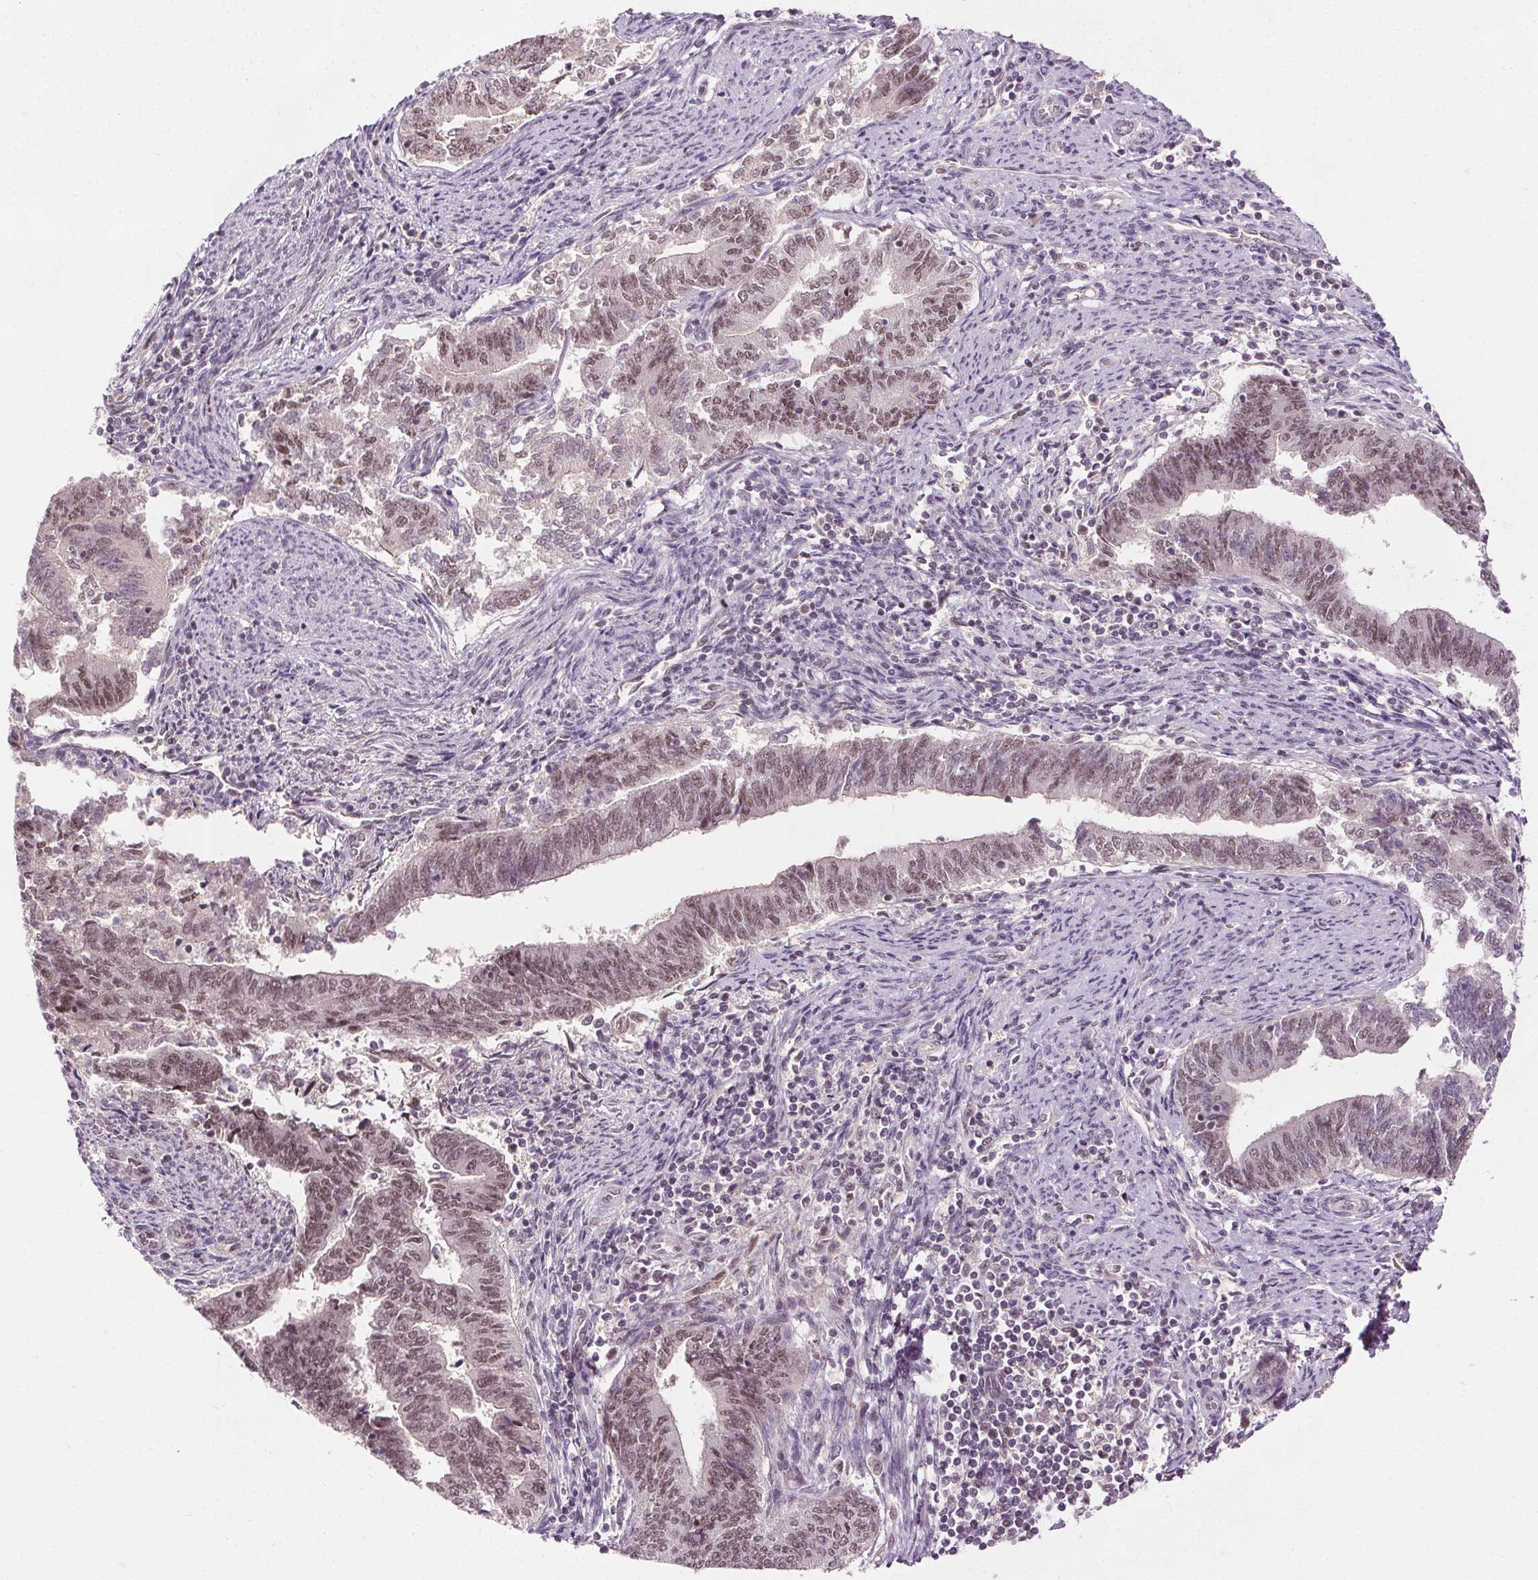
{"staining": {"intensity": "moderate", "quantity": "25%-75%", "location": "nuclear"}, "tissue": "endometrial cancer", "cell_type": "Tumor cells", "image_type": "cancer", "snomed": [{"axis": "morphology", "description": "Adenocarcinoma, NOS"}, {"axis": "topography", "description": "Endometrium"}], "caption": "Immunohistochemistry photomicrograph of neoplastic tissue: adenocarcinoma (endometrial) stained using IHC demonstrates medium levels of moderate protein expression localized specifically in the nuclear of tumor cells, appearing as a nuclear brown color.", "gene": "MED6", "patient": {"sex": "female", "age": 65}}